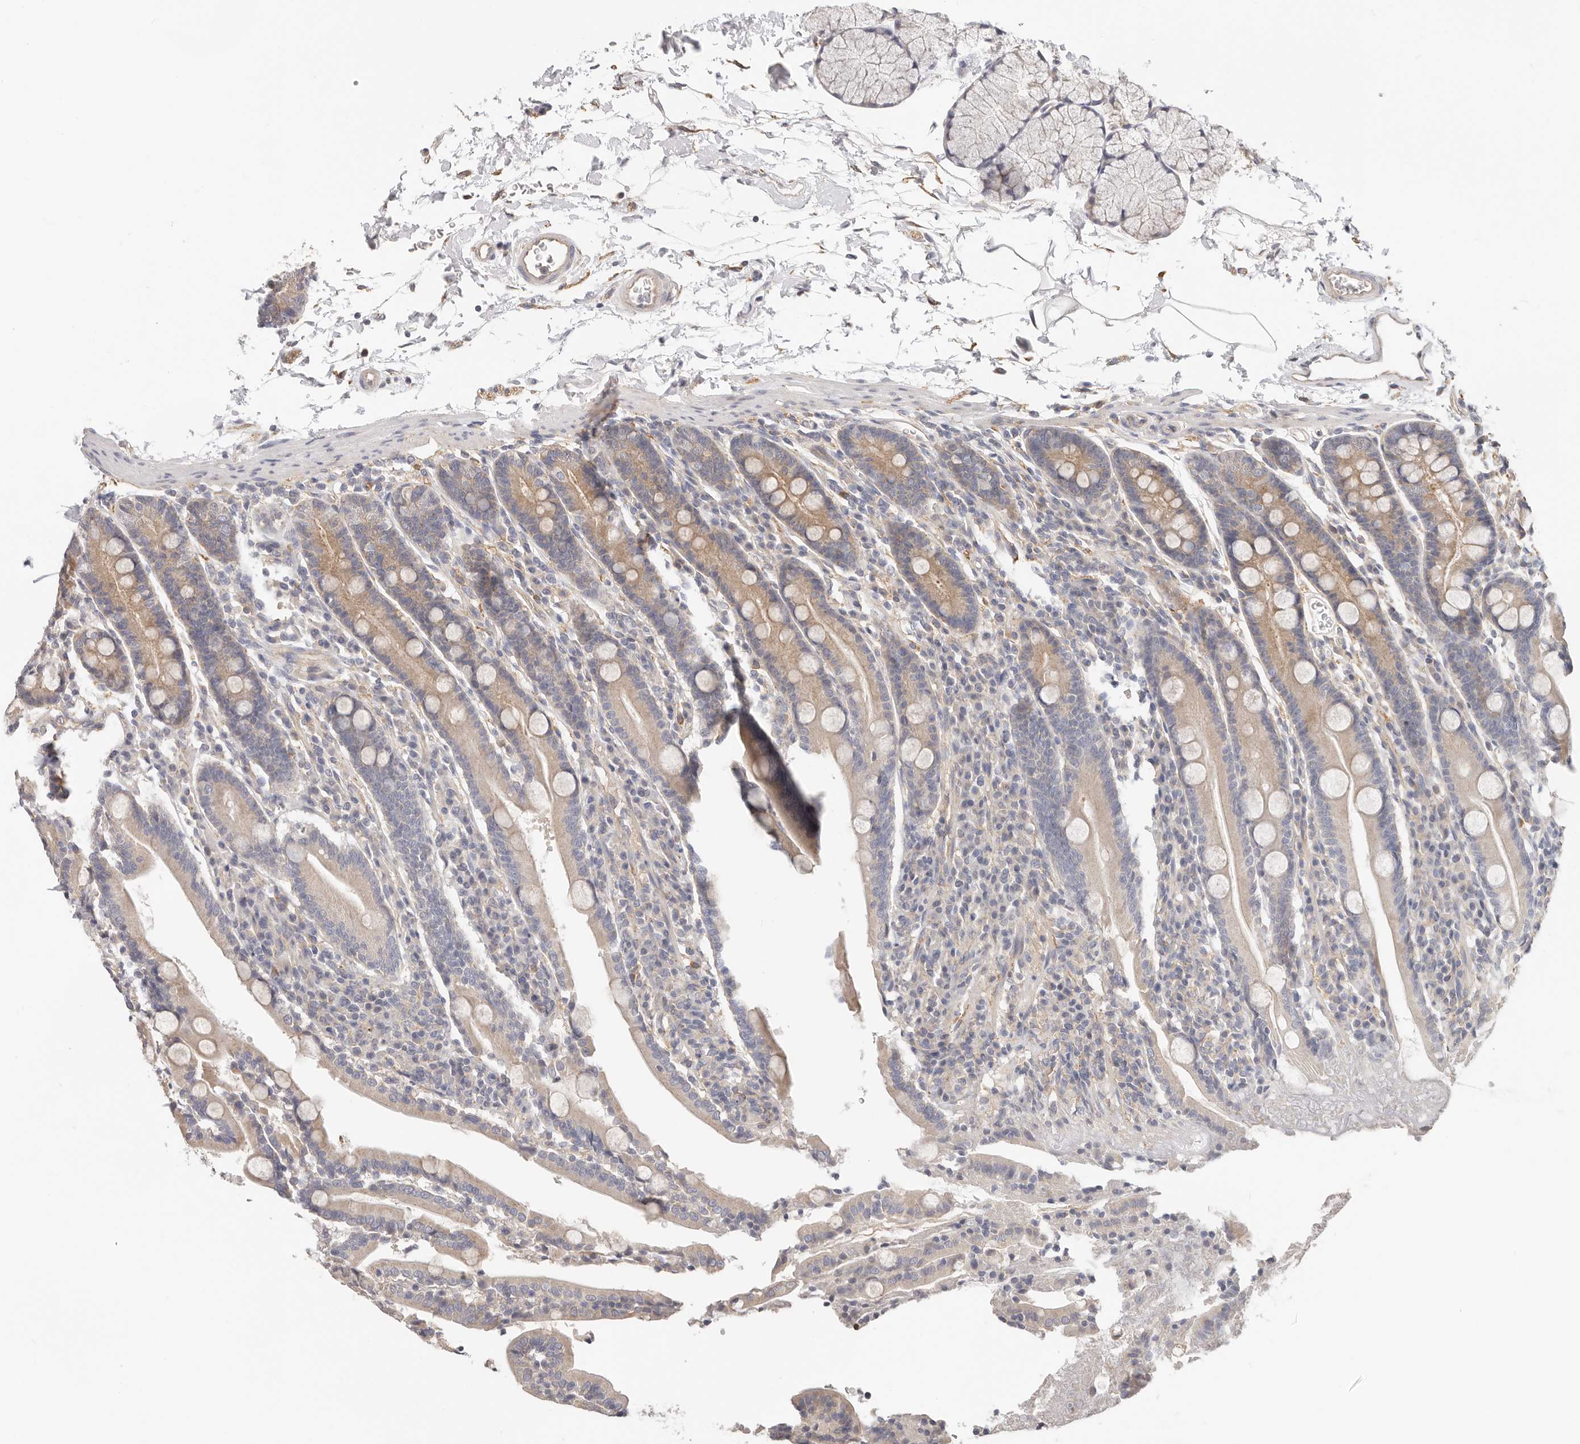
{"staining": {"intensity": "weak", "quantity": ">75%", "location": "cytoplasmic/membranous"}, "tissue": "duodenum", "cell_type": "Glandular cells", "image_type": "normal", "snomed": [{"axis": "morphology", "description": "Normal tissue, NOS"}, {"axis": "topography", "description": "Duodenum"}], "caption": "This micrograph shows IHC staining of benign duodenum, with low weak cytoplasmic/membranous staining in approximately >75% of glandular cells.", "gene": "AFDN", "patient": {"sex": "male", "age": 35}}